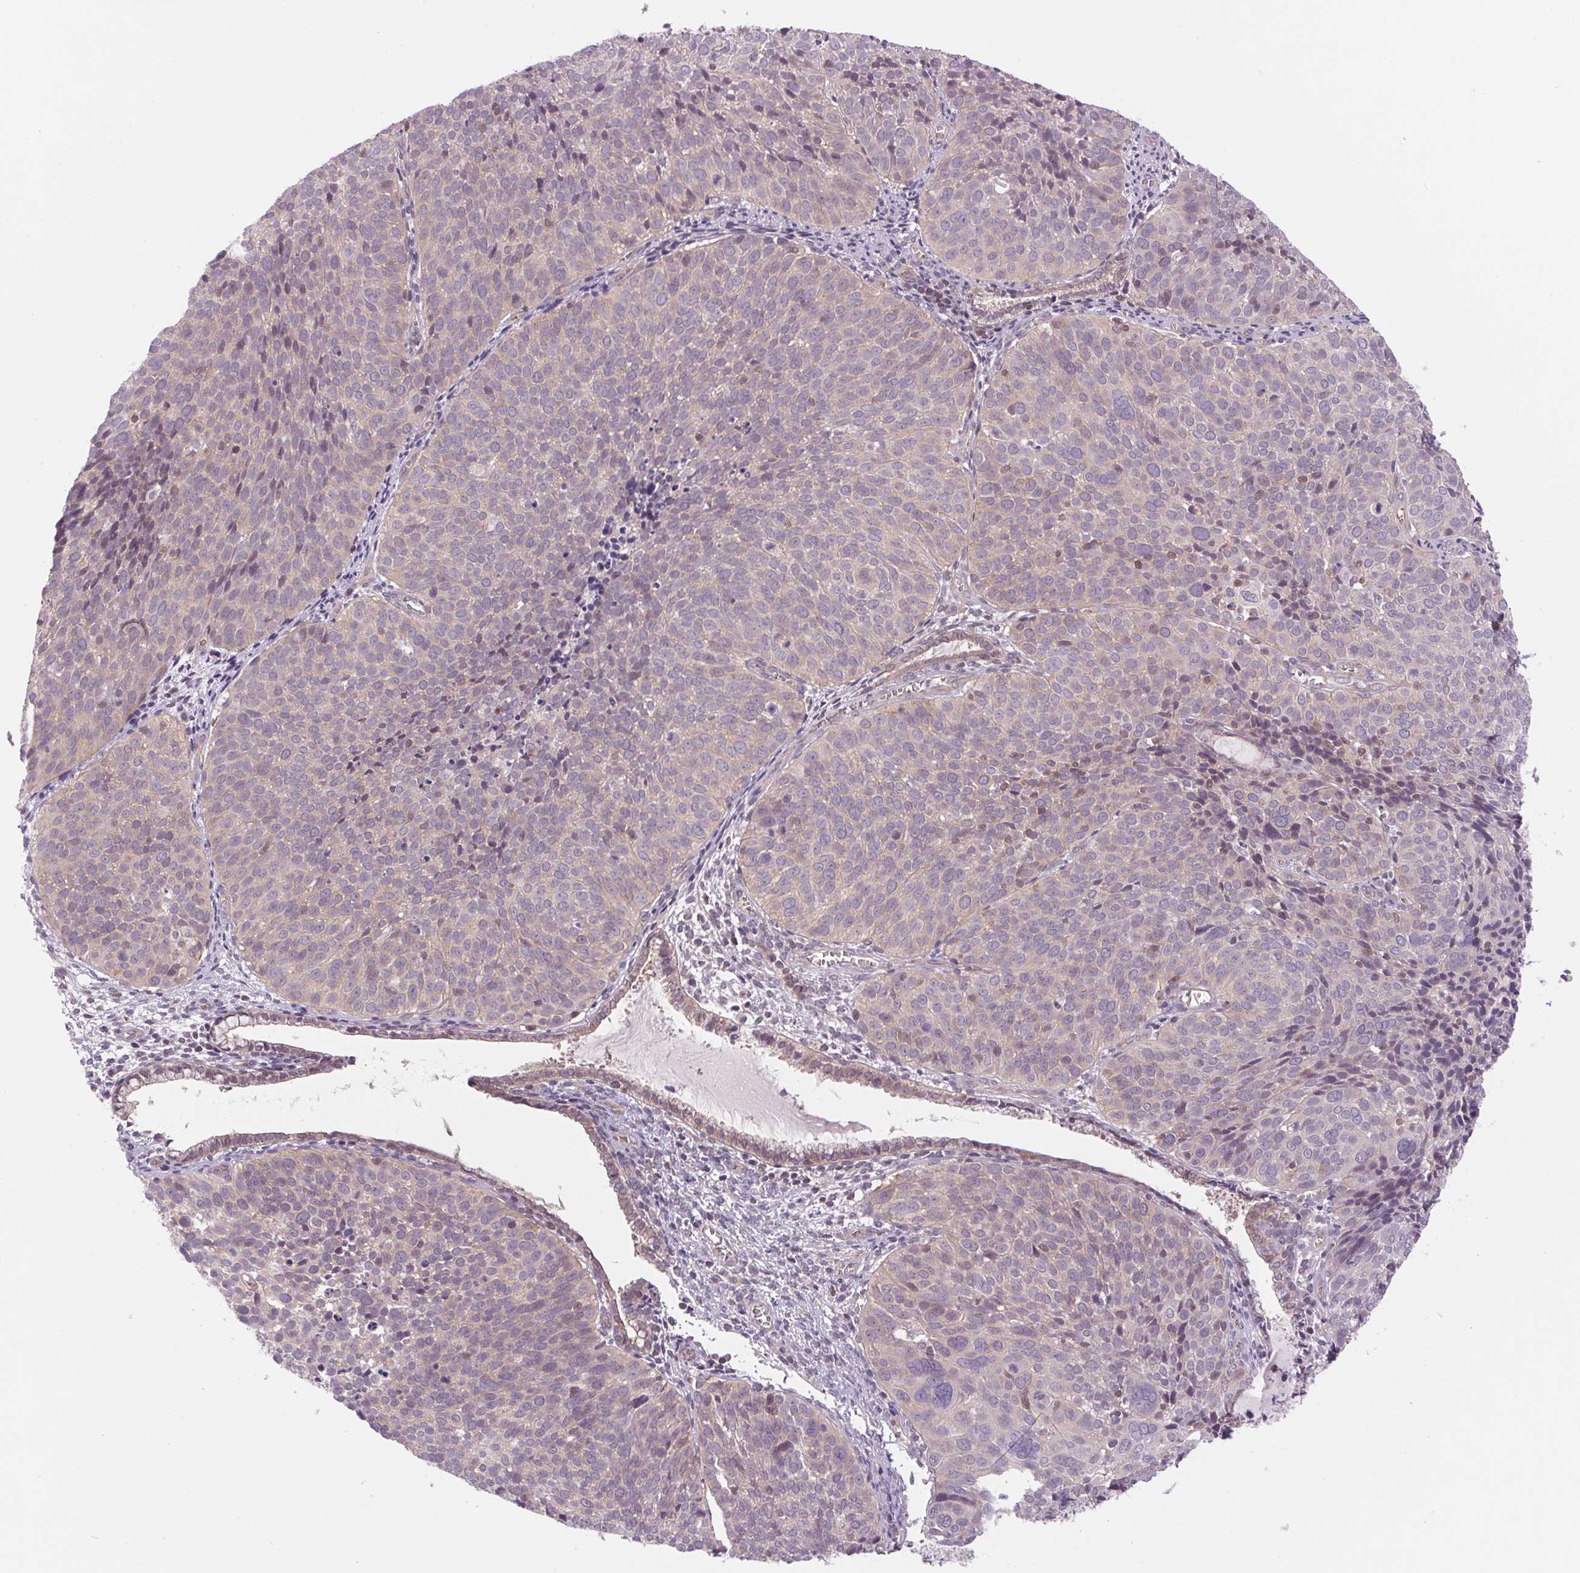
{"staining": {"intensity": "negative", "quantity": "none", "location": "none"}, "tissue": "cervical cancer", "cell_type": "Tumor cells", "image_type": "cancer", "snomed": [{"axis": "morphology", "description": "Squamous cell carcinoma, NOS"}, {"axis": "topography", "description": "Cervix"}], "caption": "This is an immunohistochemistry (IHC) histopathology image of human squamous cell carcinoma (cervical). There is no staining in tumor cells.", "gene": "SH3RF2", "patient": {"sex": "female", "age": 39}}